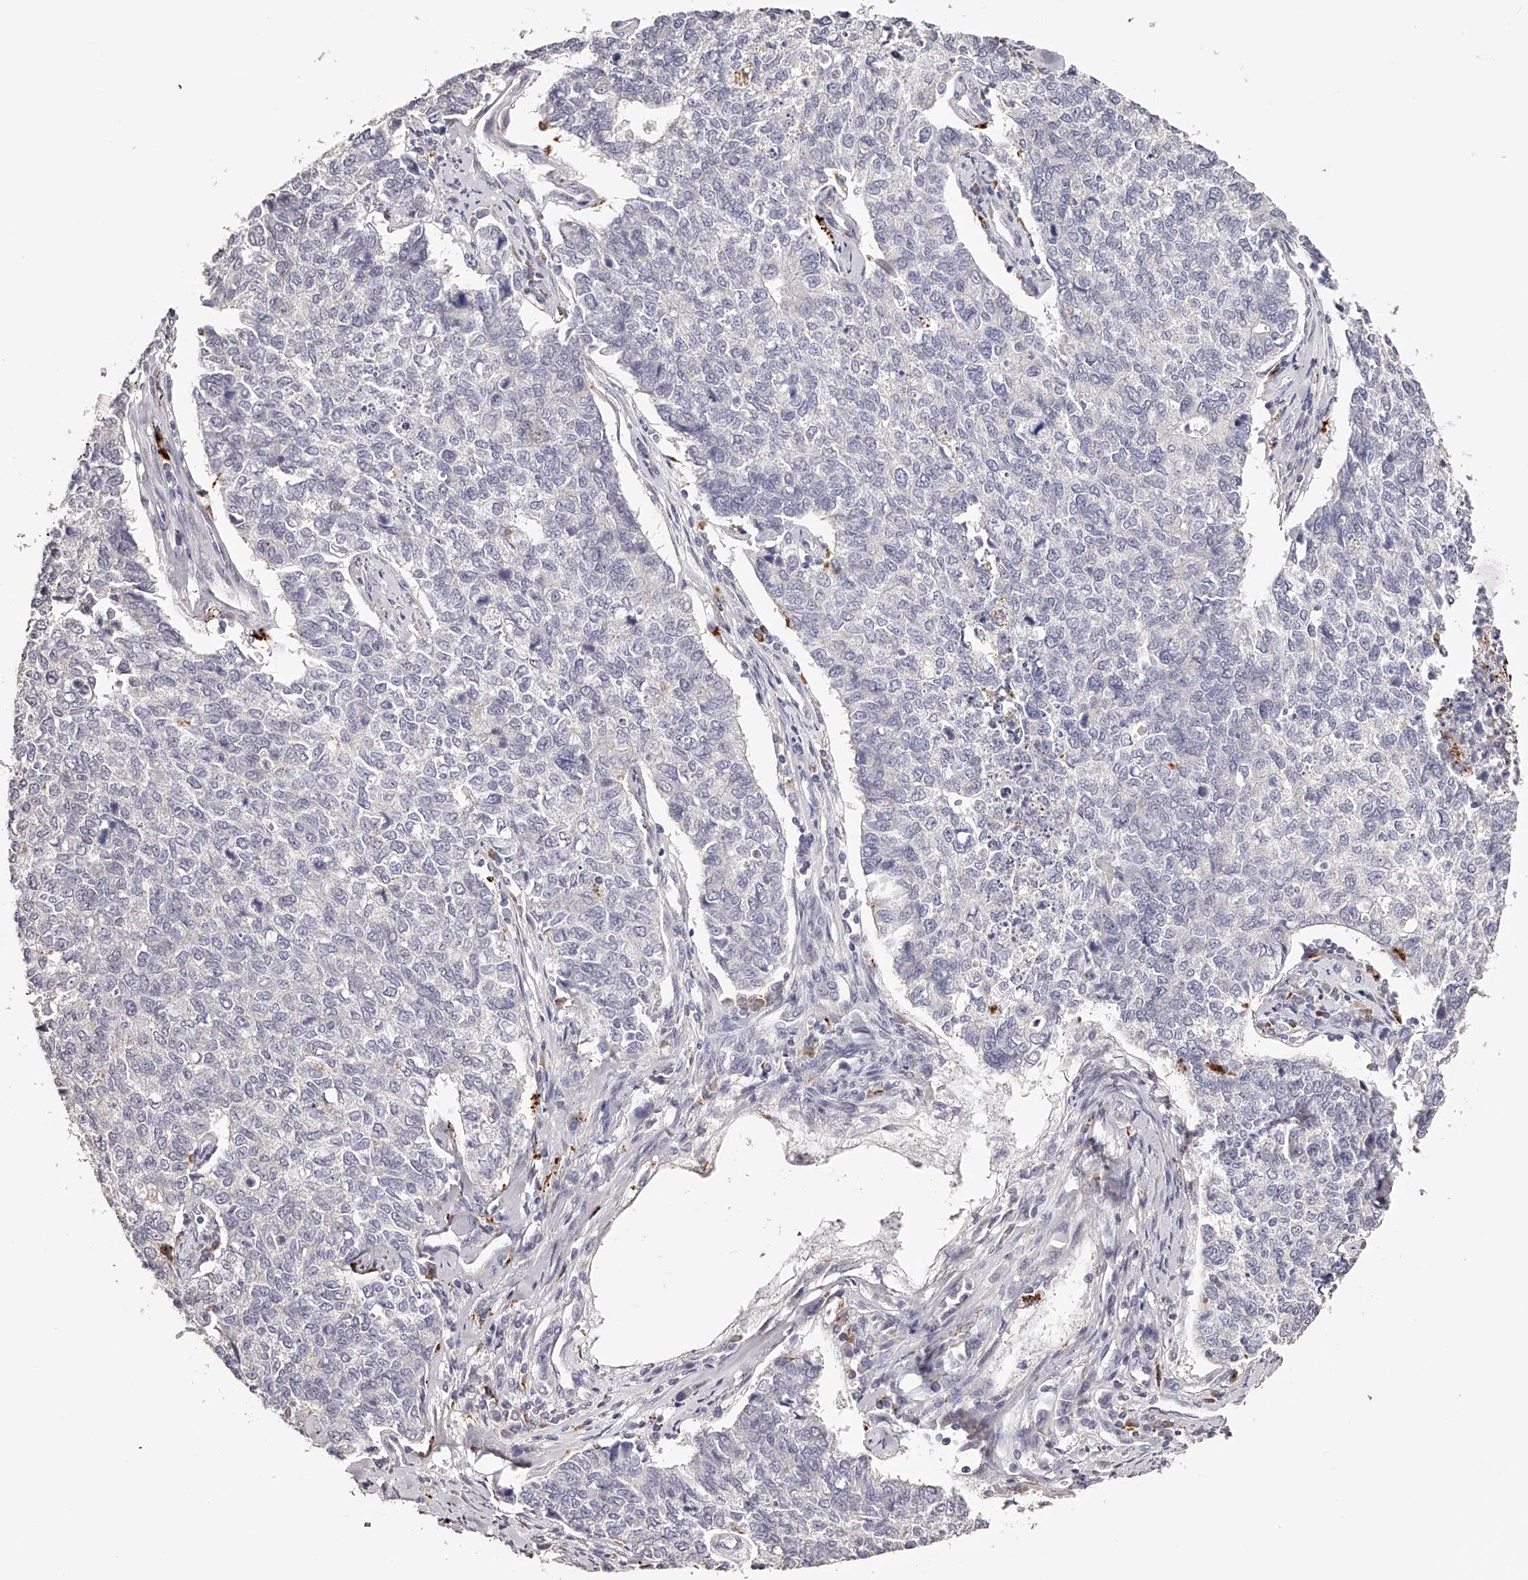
{"staining": {"intensity": "negative", "quantity": "none", "location": "none"}, "tissue": "cervical cancer", "cell_type": "Tumor cells", "image_type": "cancer", "snomed": [{"axis": "morphology", "description": "Squamous cell carcinoma, NOS"}, {"axis": "topography", "description": "Cervix"}], "caption": "Squamous cell carcinoma (cervical) was stained to show a protein in brown. There is no significant positivity in tumor cells. The staining is performed using DAB brown chromogen with nuclei counter-stained in using hematoxylin.", "gene": "SLC35D3", "patient": {"sex": "female", "age": 63}}